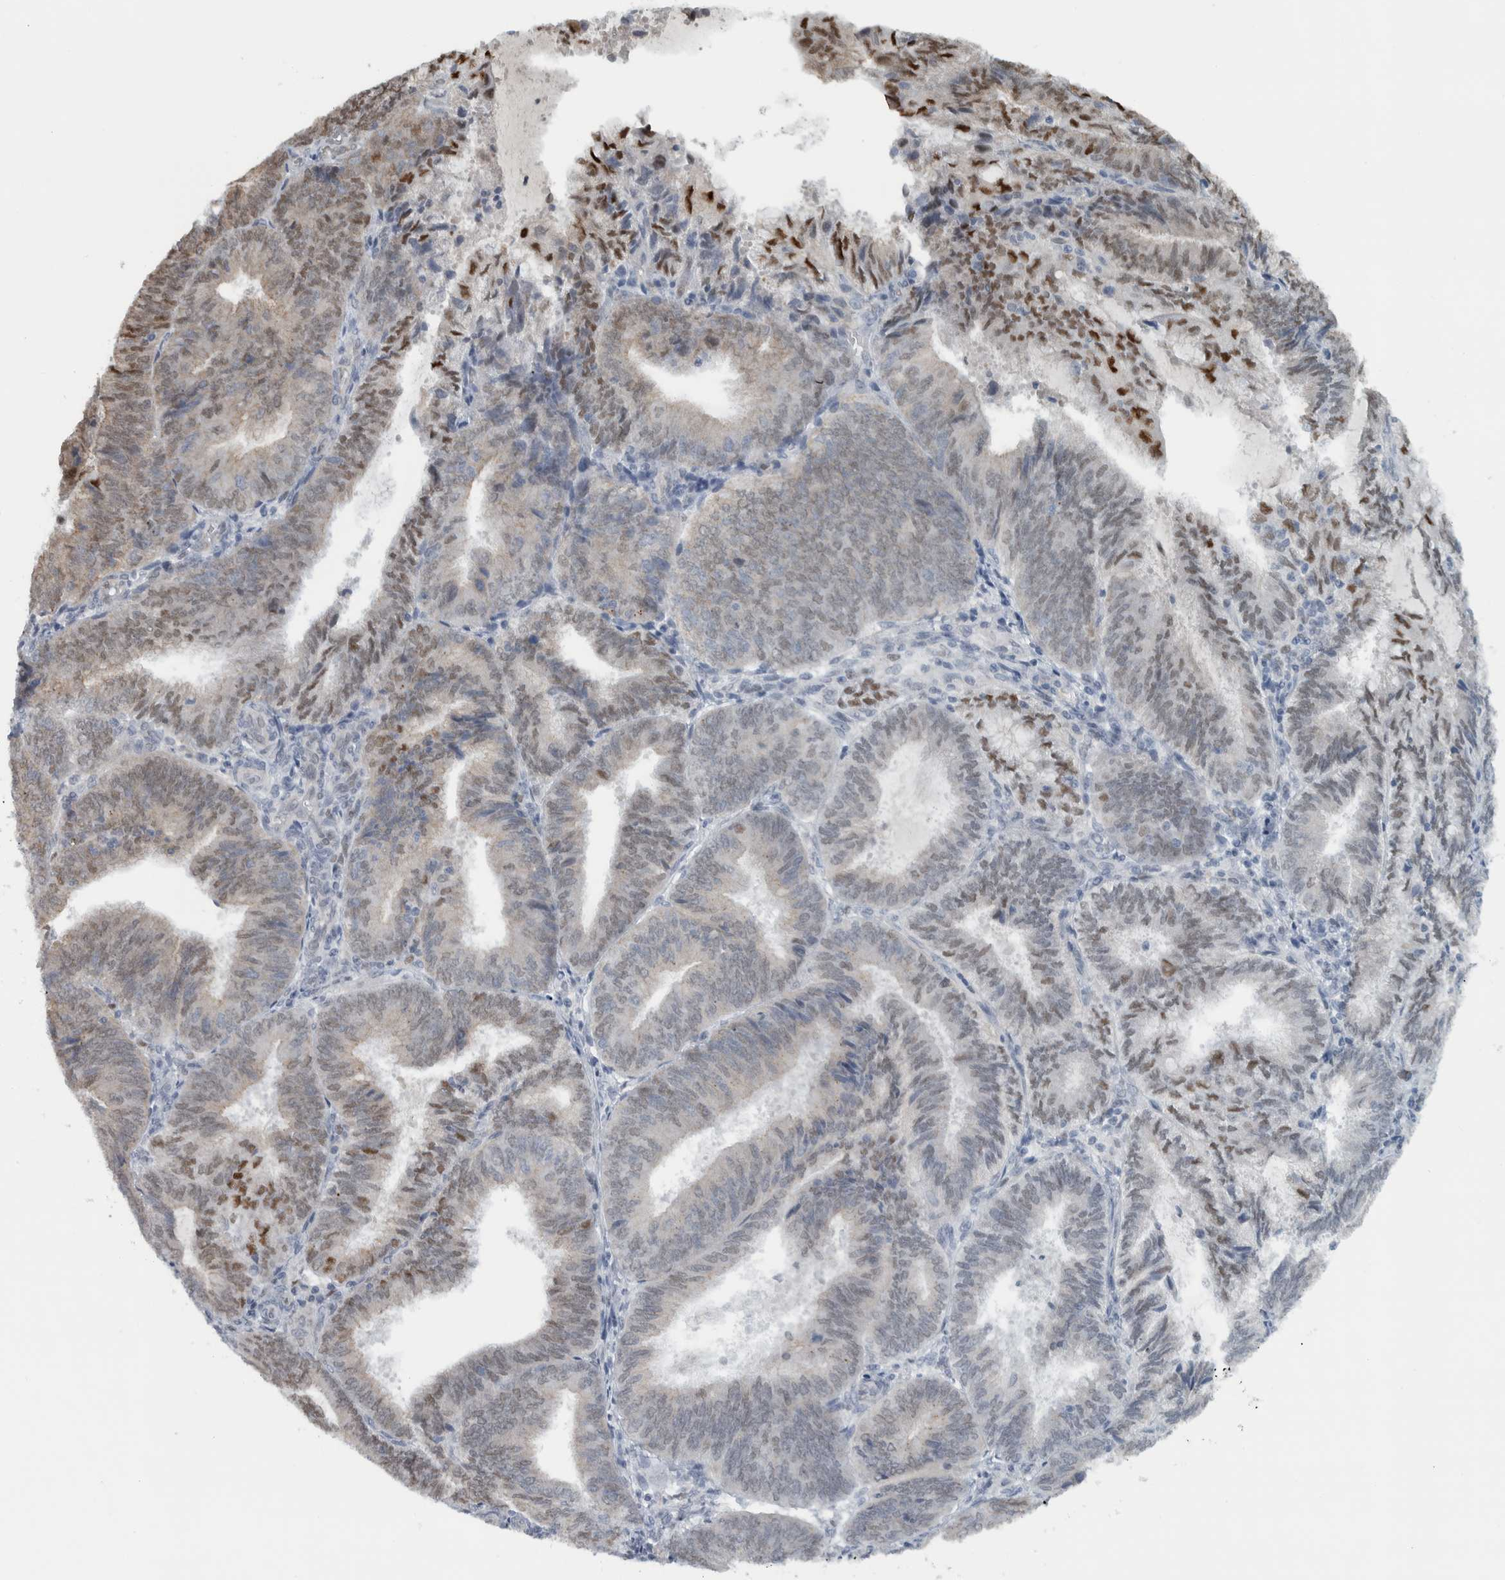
{"staining": {"intensity": "moderate", "quantity": "<25%", "location": "nuclear"}, "tissue": "endometrial cancer", "cell_type": "Tumor cells", "image_type": "cancer", "snomed": [{"axis": "morphology", "description": "Adenocarcinoma, NOS"}, {"axis": "topography", "description": "Endometrium"}], "caption": "Endometrial cancer (adenocarcinoma) stained for a protein (brown) demonstrates moderate nuclear positive expression in approximately <25% of tumor cells.", "gene": "ADPRM", "patient": {"sex": "female", "age": 81}}